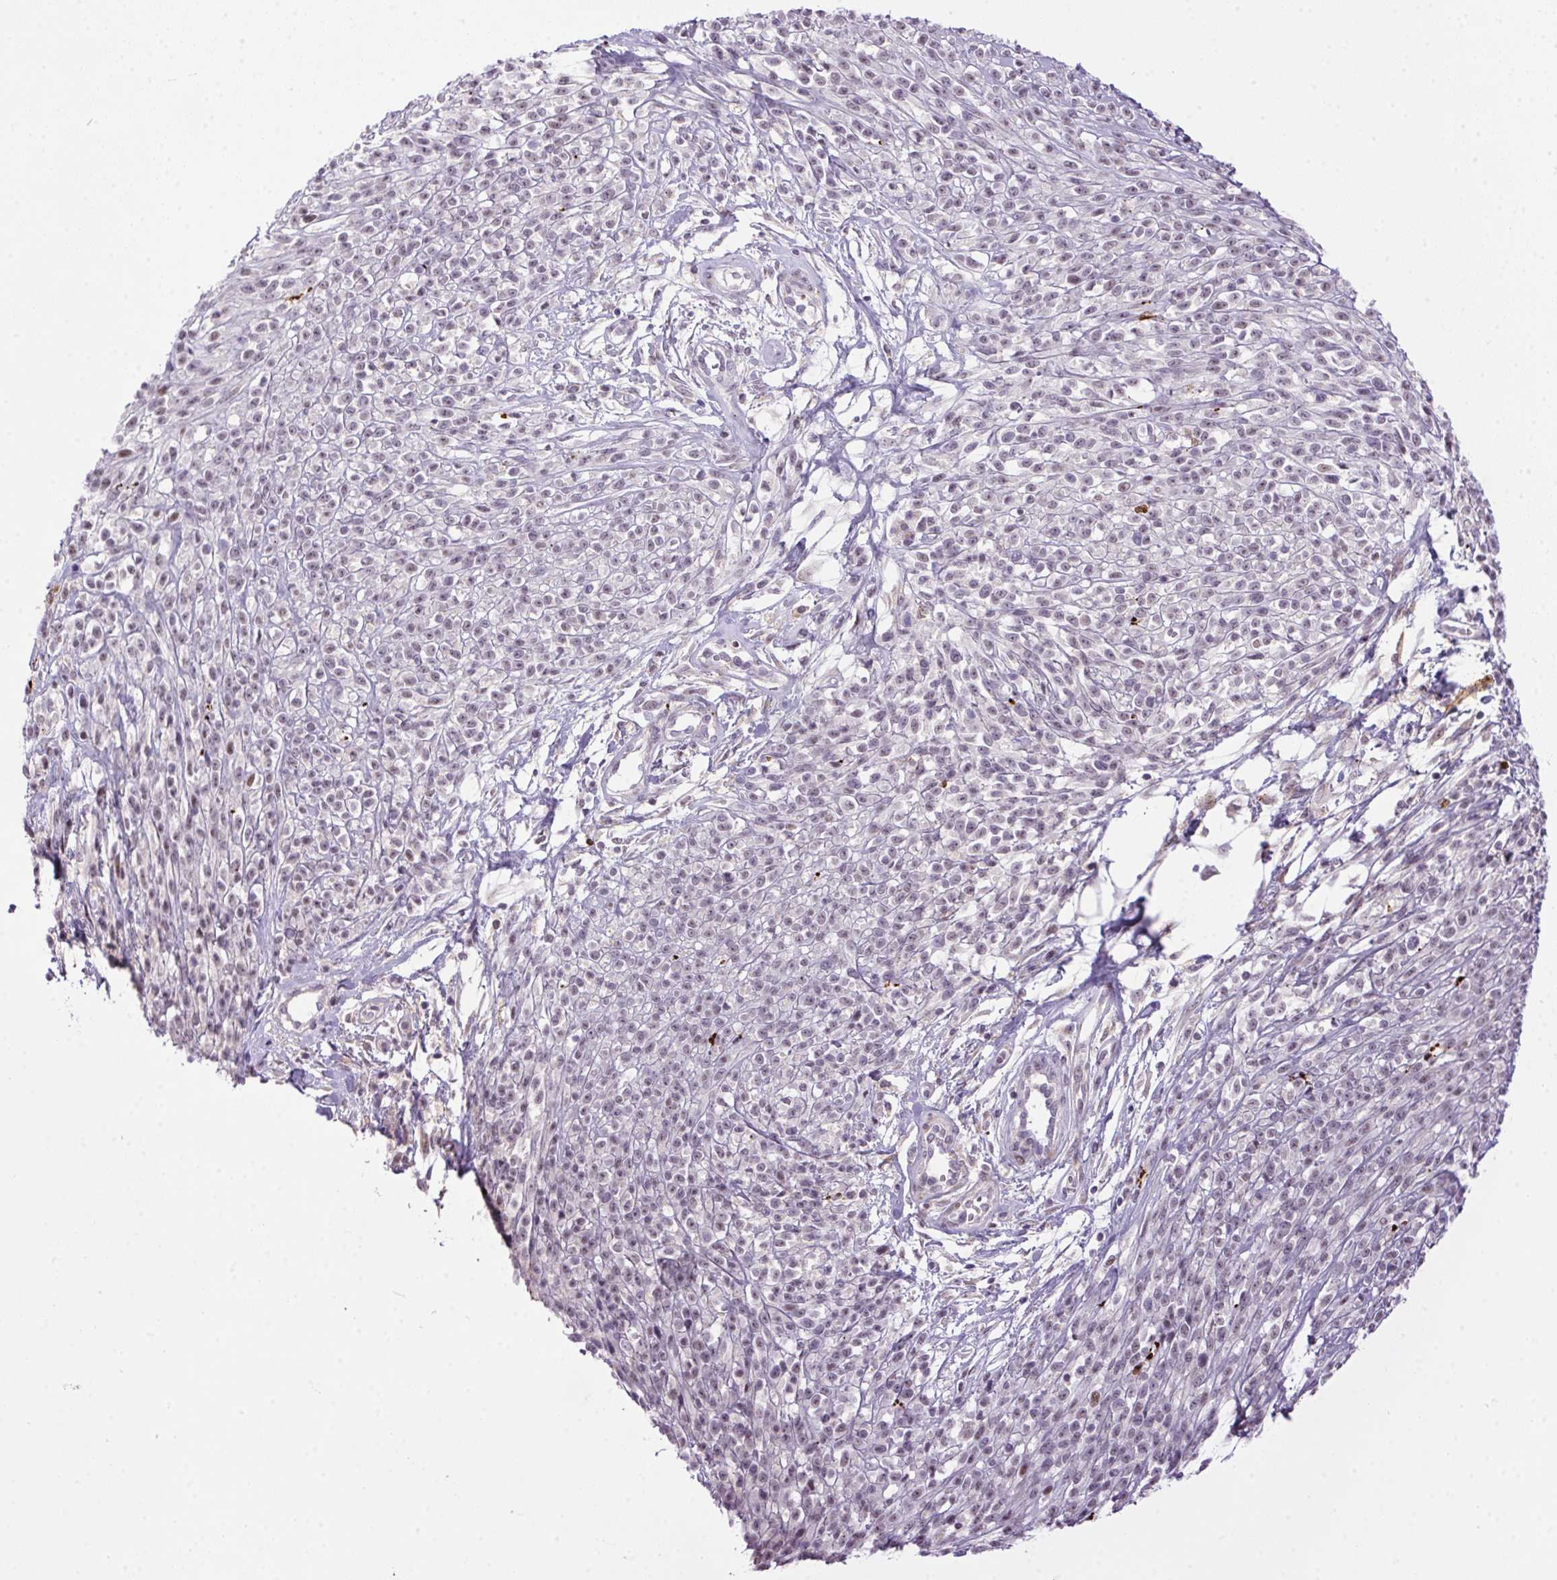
{"staining": {"intensity": "negative", "quantity": "none", "location": "none"}, "tissue": "melanoma", "cell_type": "Tumor cells", "image_type": "cancer", "snomed": [{"axis": "morphology", "description": "Malignant melanoma, NOS"}, {"axis": "topography", "description": "Skin"}, {"axis": "topography", "description": "Skin of trunk"}], "caption": "An IHC image of malignant melanoma is shown. There is no staining in tumor cells of malignant melanoma.", "gene": "LRRTM1", "patient": {"sex": "male", "age": 74}}